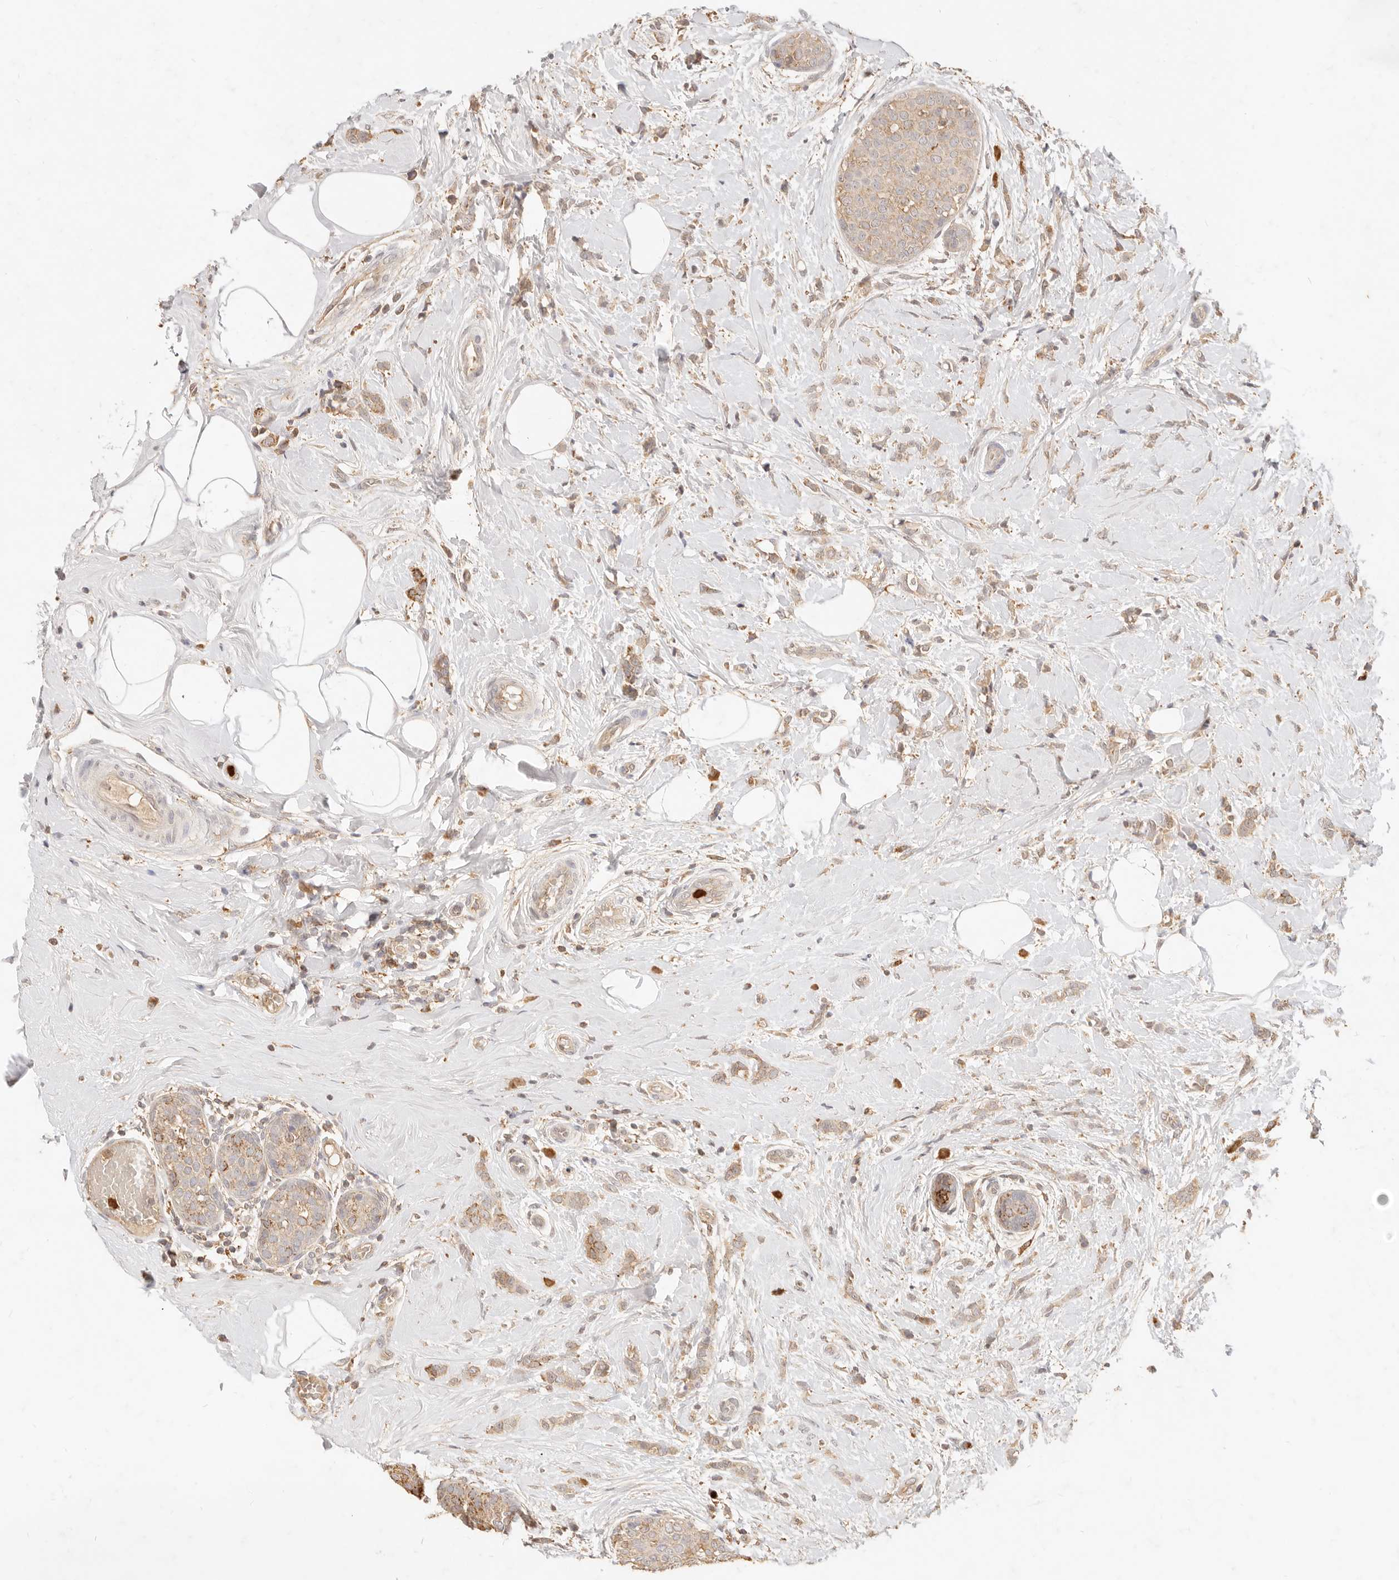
{"staining": {"intensity": "moderate", "quantity": ">75%", "location": "cytoplasmic/membranous"}, "tissue": "breast cancer", "cell_type": "Tumor cells", "image_type": "cancer", "snomed": [{"axis": "morphology", "description": "Lobular carcinoma, in situ"}, {"axis": "morphology", "description": "Lobular carcinoma"}, {"axis": "topography", "description": "Breast"}], "caption": "Immunohistochemistry (DAB) staining of lobular carcinoma (breast) reveals moderate cytoplasmic/membranous protein staining in about >75% of tumor cells.", "gene": "TMTC2", "patient": {"sex": "female", "age": 41}}